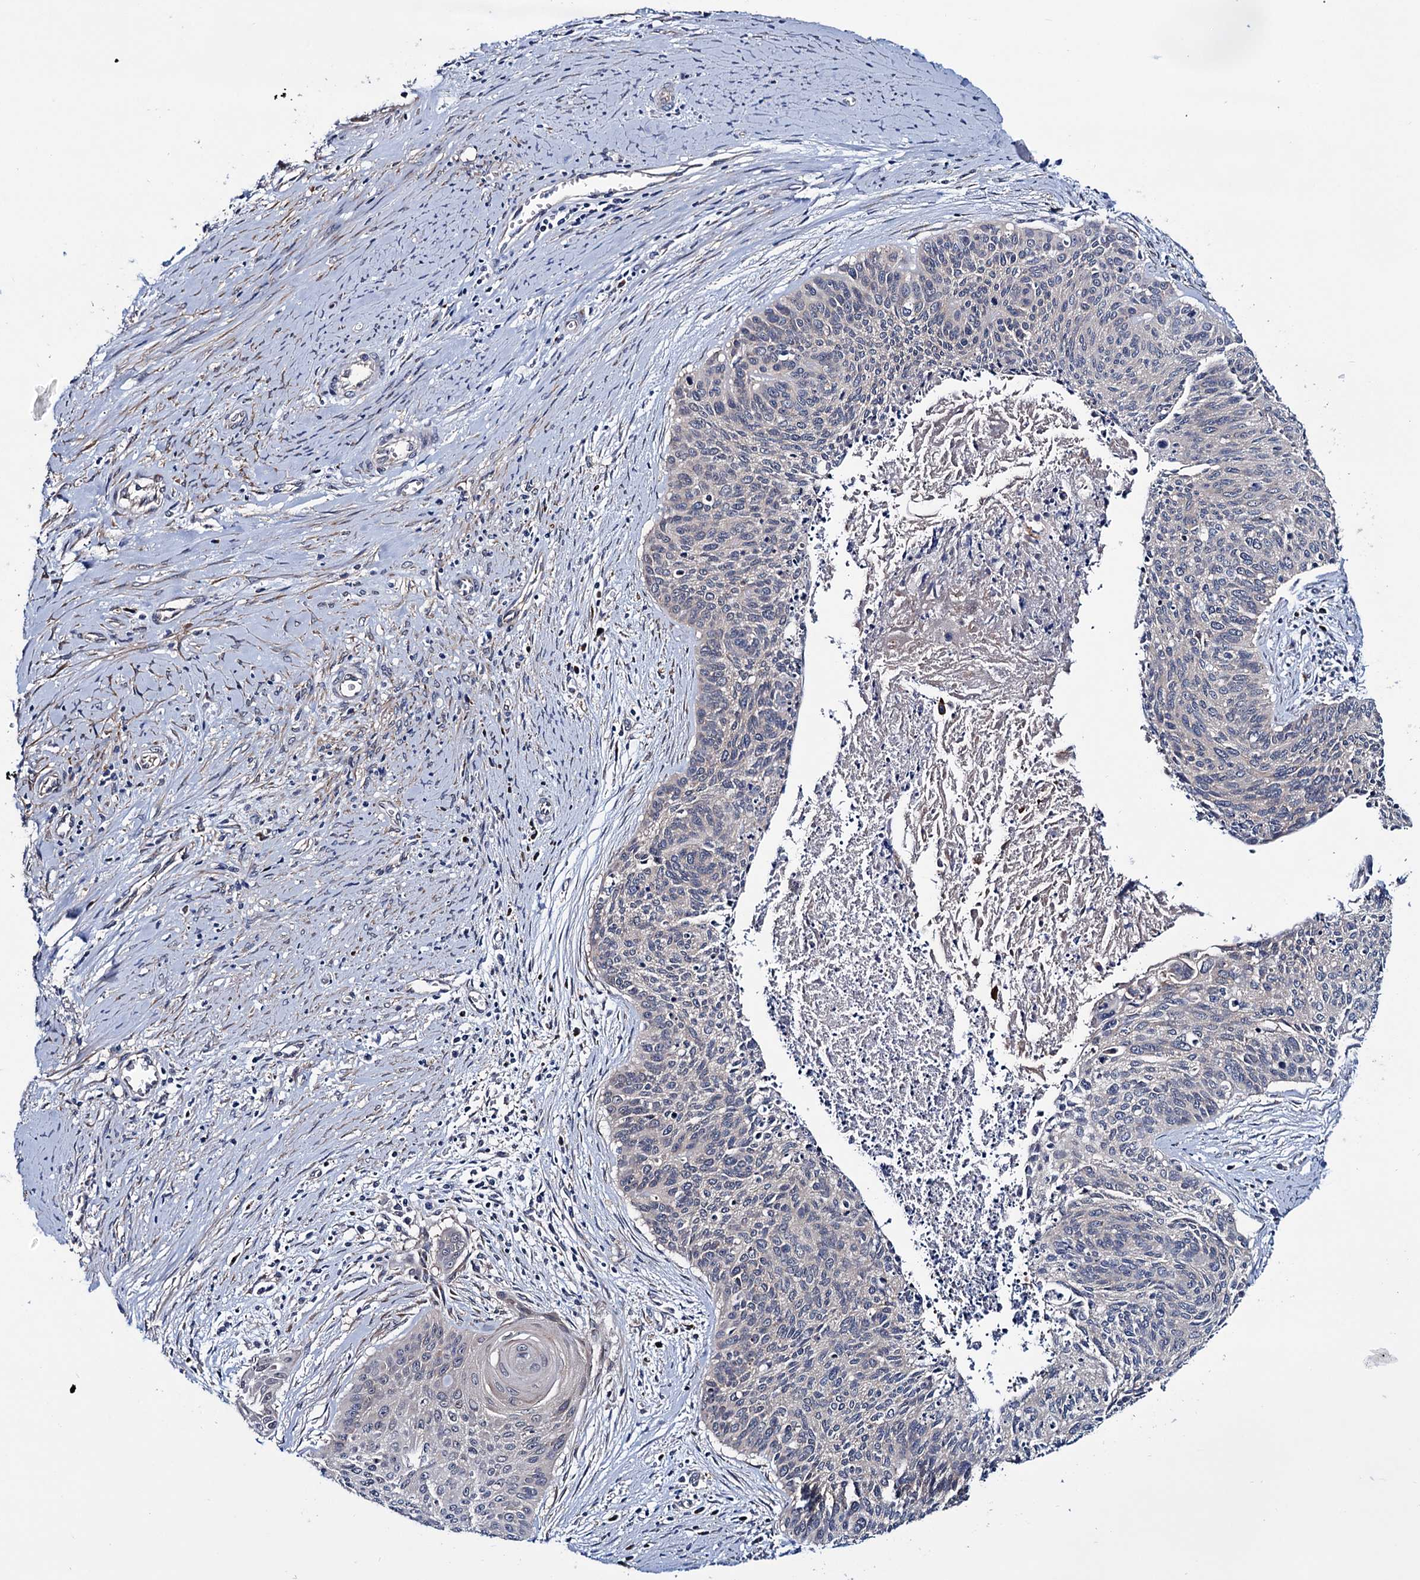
{"staining": {"intensity": "negative", "quantity": "none", "location": "none"}, "tissue": "cervical cancer", "cell_type": "Tumor cells", "image_type": "cancer", "snomed": [{"axis": "morphology", "description": "Squamous cell carcinoma, NOS"}, {"axis": "topography", "description": "Cervix"}], "caption": "This is an immunohistochemistry (IHC) image of cervical squamous cell carcinoma. There is no staining in tumor cells.", "gene": "EYA4", "patient": {"sex": "female", "age": 55}}